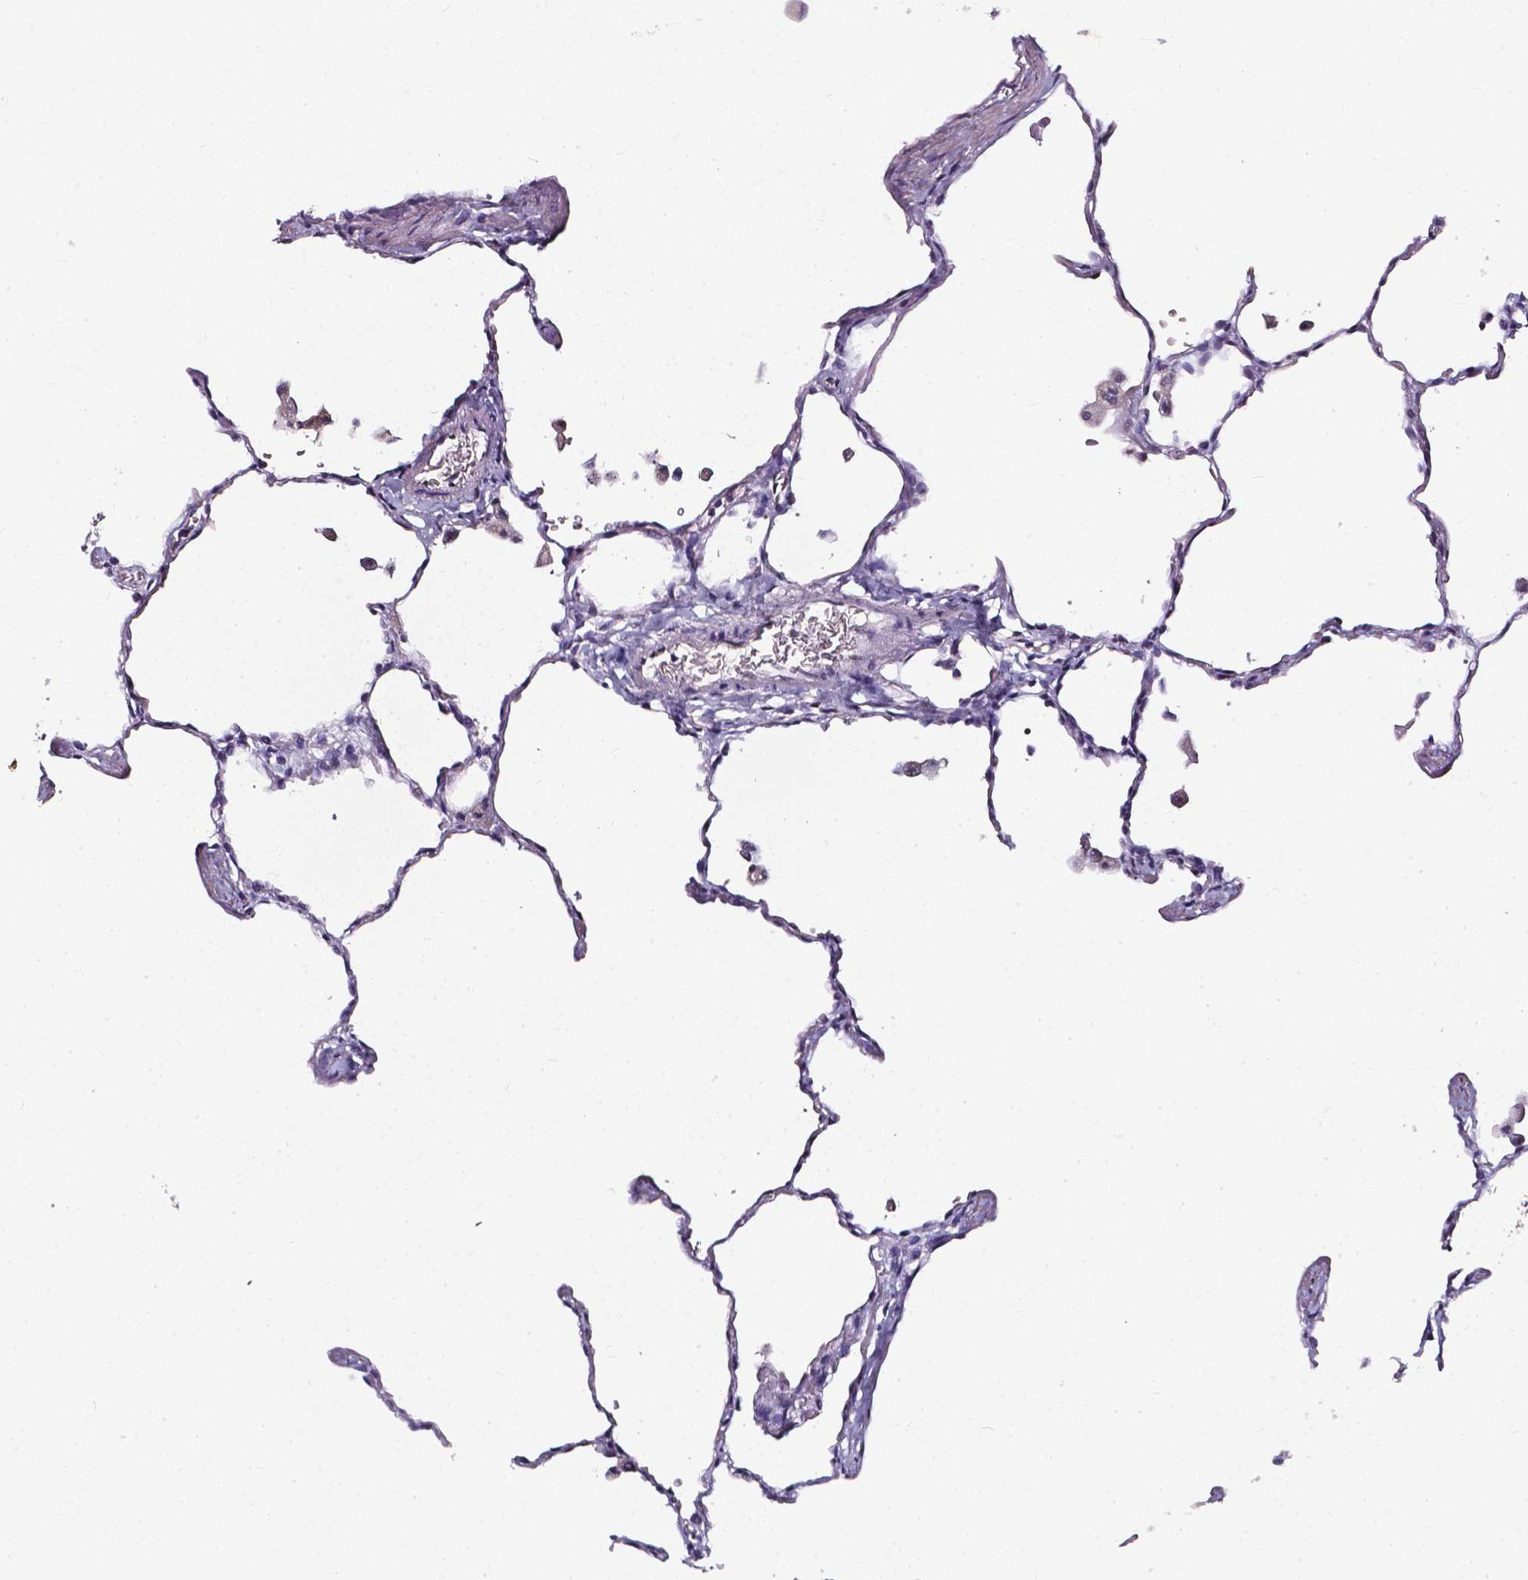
{"staining": {"intensity": "negative", "quantity": "none", "location": "none"}, "tissue": "lung", "cell_type": "Alveolar cells", "image_type": "normal", "snomed": [{"axis": "morphology", "description": "Normal tissue, NOS"}, {"axis": "topography", "description": "Lung"}], "caption": "High power microscopy image of an IHC histopathology image of benign lung, revealing no significant staining in alveolar cells.", "gene": "AKR1B10", "patient": {"sex": "female", "age": 47}}